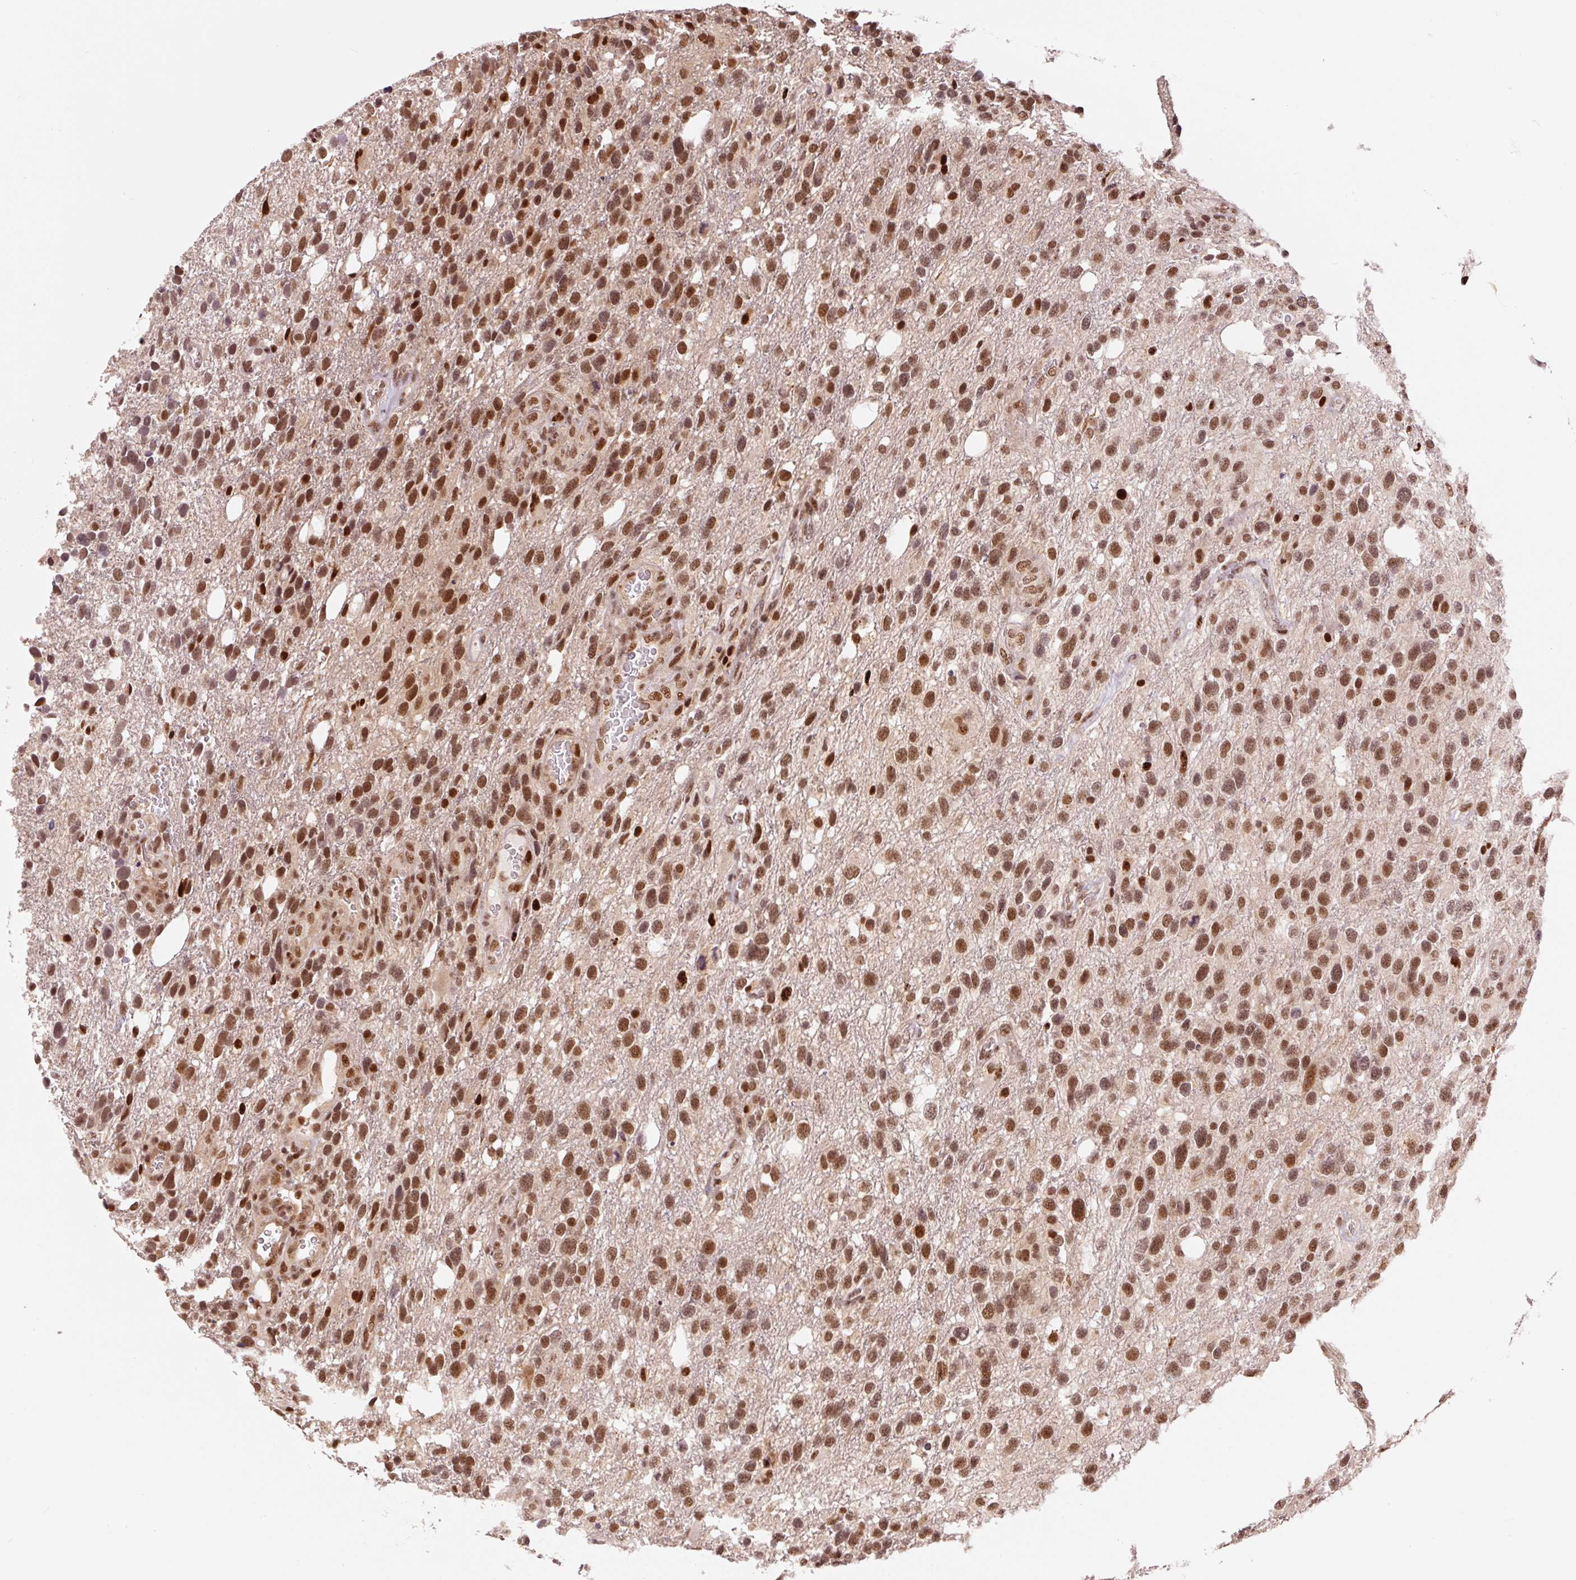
{"staining": {"intensity": "strong", "quantity": ">75%", "location": "nuclear"}, "tissue": "glioma", "cell_type": "Tumor cells", "image_type": "cancer", "snomed": [{"axis": "morphology", "description": "Glioma, malignant, High grade"}, {"axis": "topography", "description": "Brain"}], "caption": "Immunohistochemical staining of glioma exhibits high levels of strong nuclear protein expression in approximately >75% of tumor cells. (DAB (3,3'-diaminobenzidine) = brown stain, brightfield microscopy at high magnification).", "gene": "INTS8", "patient": {"sex": "female", "age": 58}}